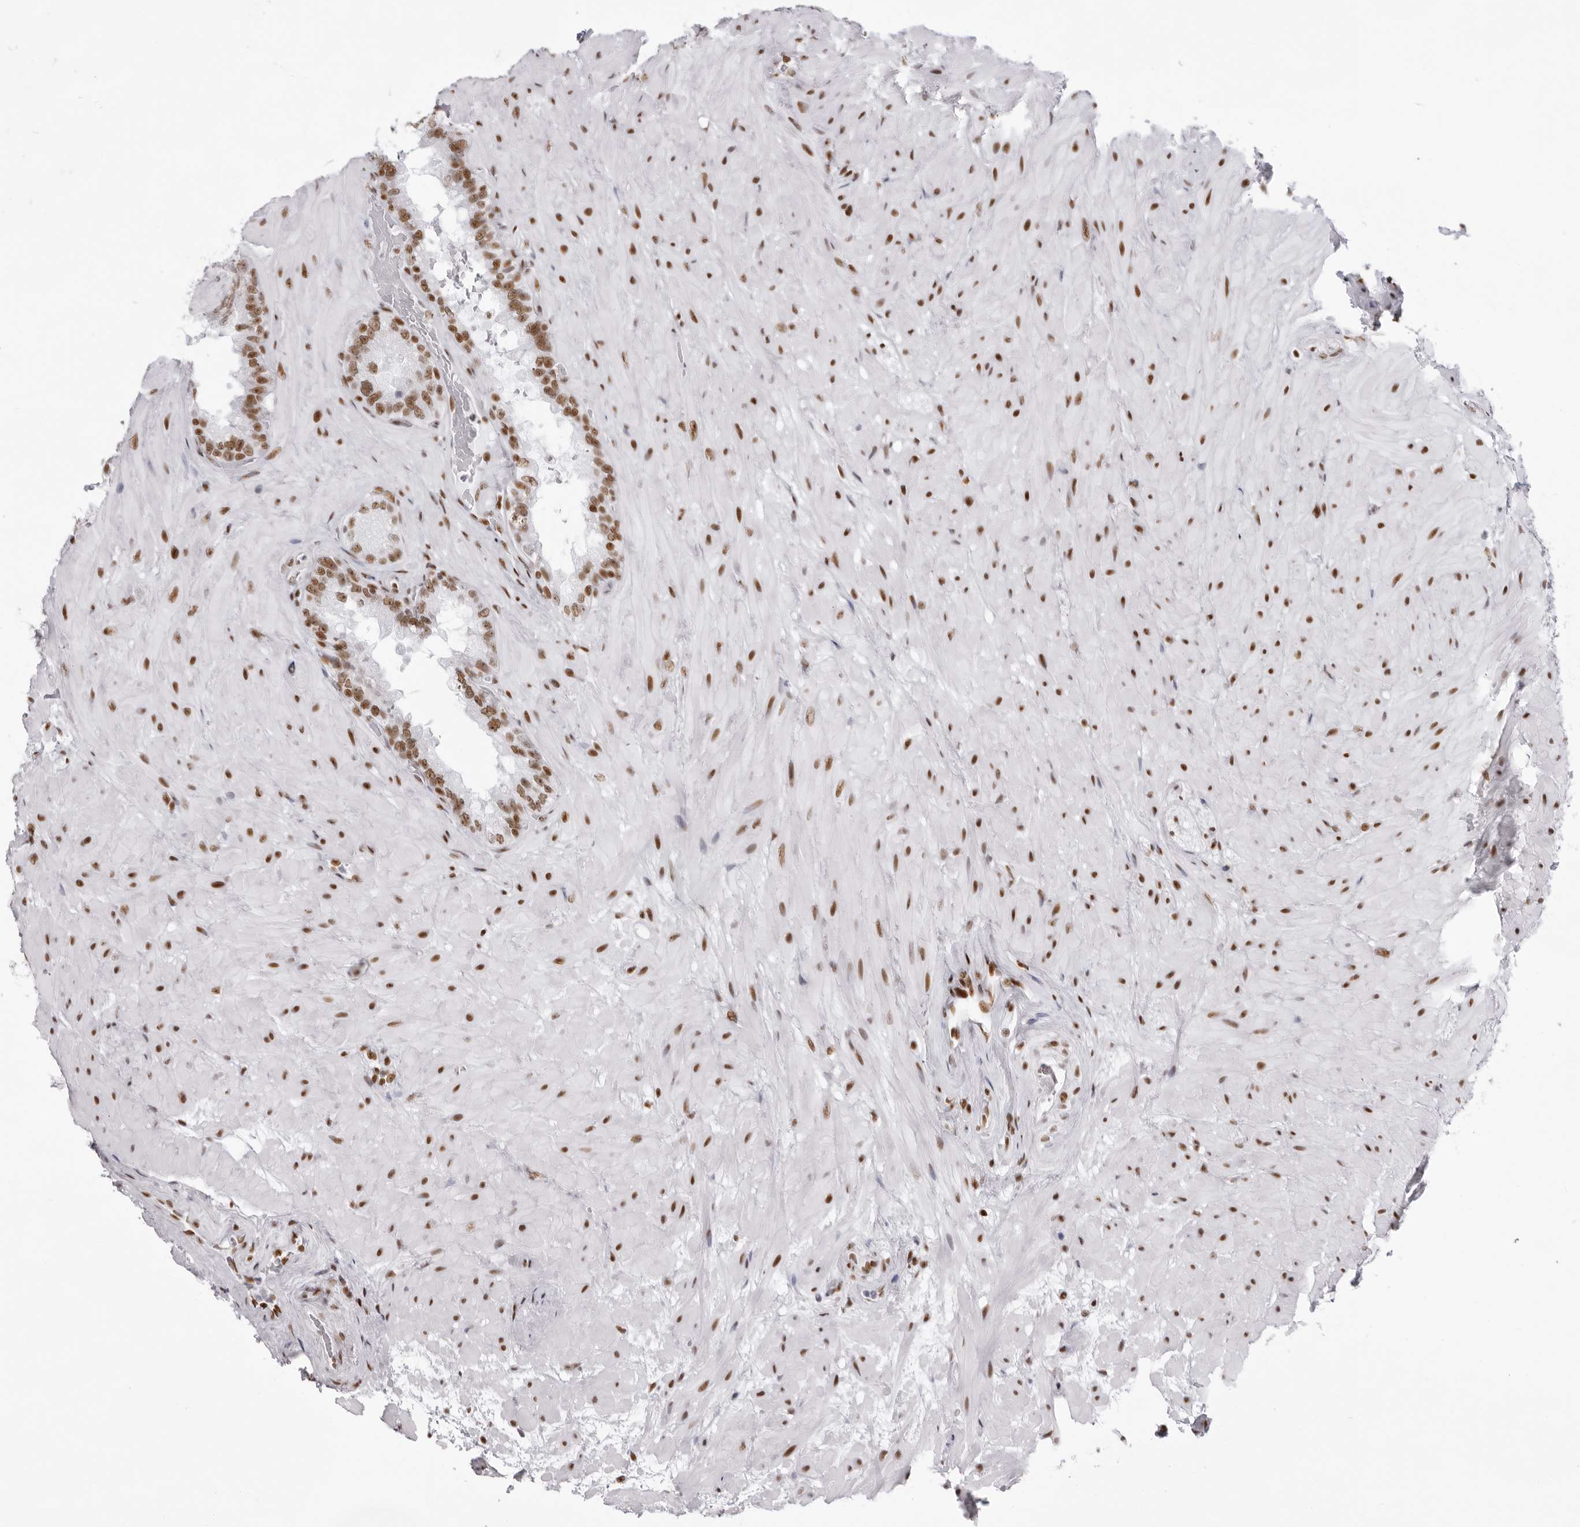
{"staining": {"intensity": "moderate", "quantity": ">75%", "location": "nuclear"}, "tissue": "seminal vesicle", "cell_type": "Glandular cells", "image_type": "normal", "snomed": [{"axis": "morphology", "description": "Normal tissue, NOS"}, {"axis": "topography", "description": "Seminal veicle"}], "caption": "Brown immunohistochemical staining in unremarkable human seminal vesicle demonstrates moderate nuclear expression in about >75% of glandular cells. (IHC, brightfield microscopy, high magnification).", "gene": "IRF2BP2", "patient": {"sex": "male", "age": 80}}